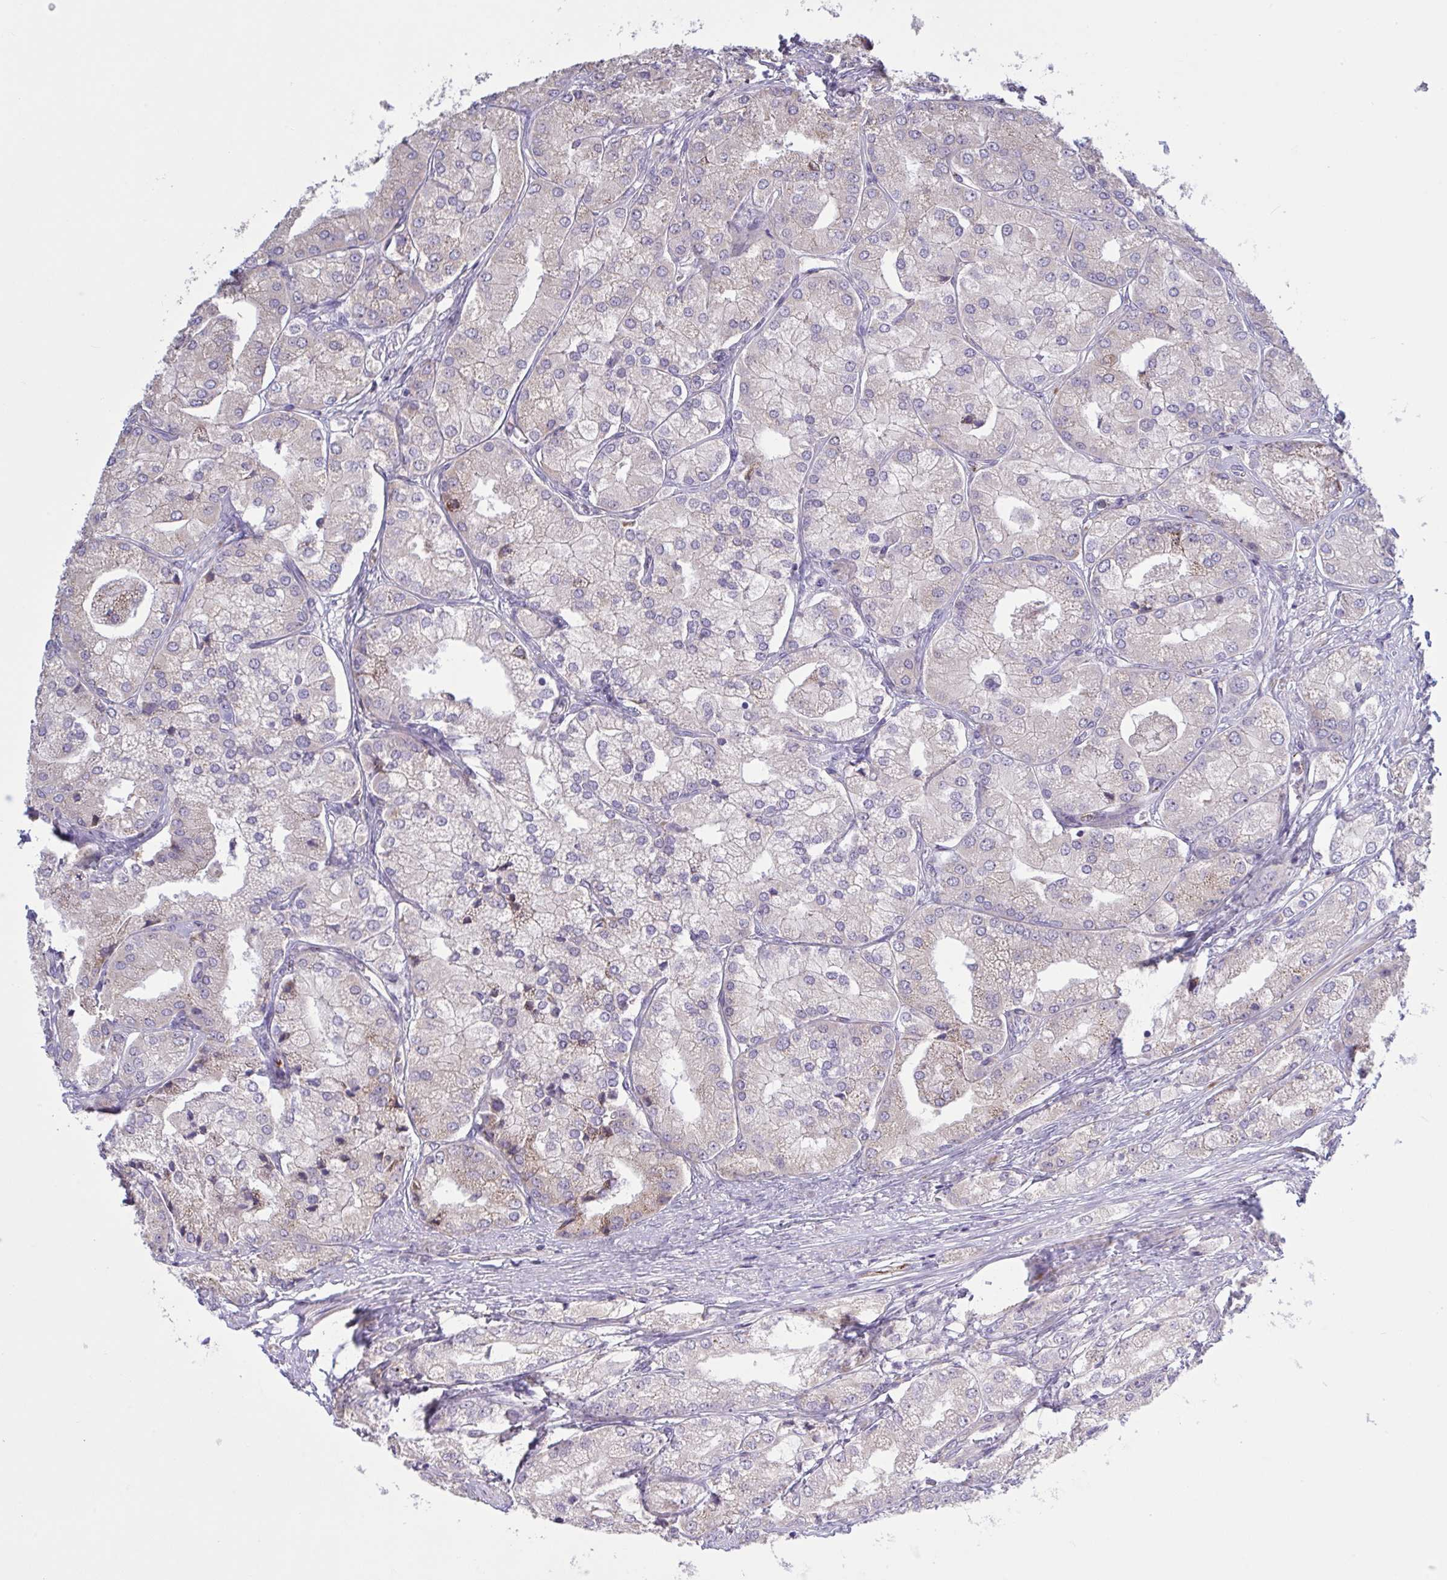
{"staining": {"intensity": "weak", "quantity": "25%-75%", "location": "cytoplasmic/membranous"}, "tissue": "prostate cancer", "cell_type": "Tumor cells", "image_type": "cancer", "snomed": [{"axis": "morphology", "description": "Adenocarcinoma, High grade"}, {"axis": "topography", "description": "Prostate"}], "caption": "Immunohistochemical staining of prostate cancer (high-grade adenocarcinoma) displays weak cytoplasmic/membranous protein positivity in approximately 25%-75% of tumor cells.", "gene": "CD101", "patient": {"sex": "male", "age": 61}}